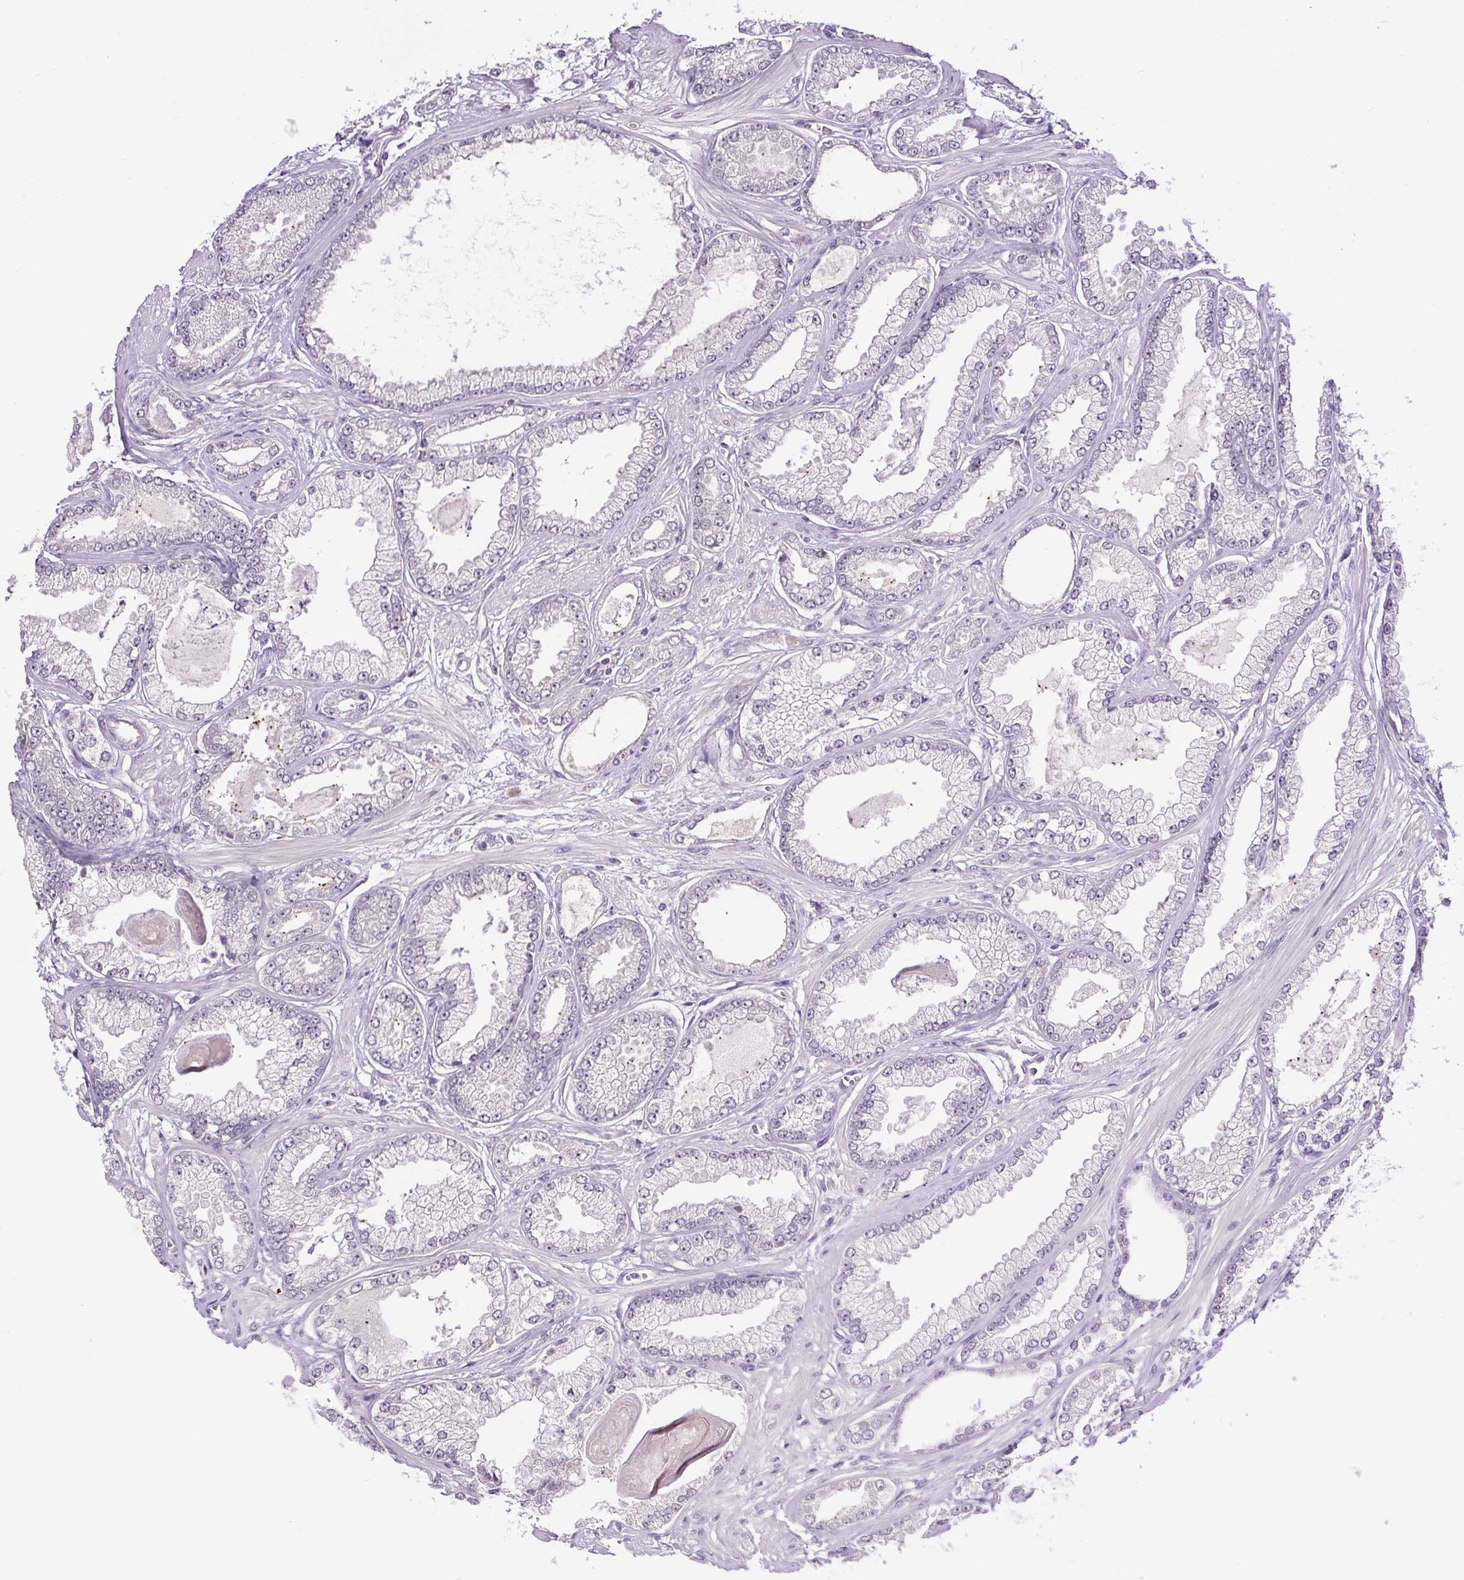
{"staining": {"intensity": "negative", "quantity": "none", "location": "none"}, "tissue": "prostate cancer", "cell_type": "Tumor cells", "image_type": "cancer", "snomed": [{"axis": "morphology", "description": "Adenocarcinoma, Low grade"}, {"axis": "topography", "description": "Prostate"}], "caption": "Prostate cancer stained for a protein using IHC reveals no expression tumor cells.", "gene": "RACGAP1", "patient": {"sex": "male", "age": 64}}